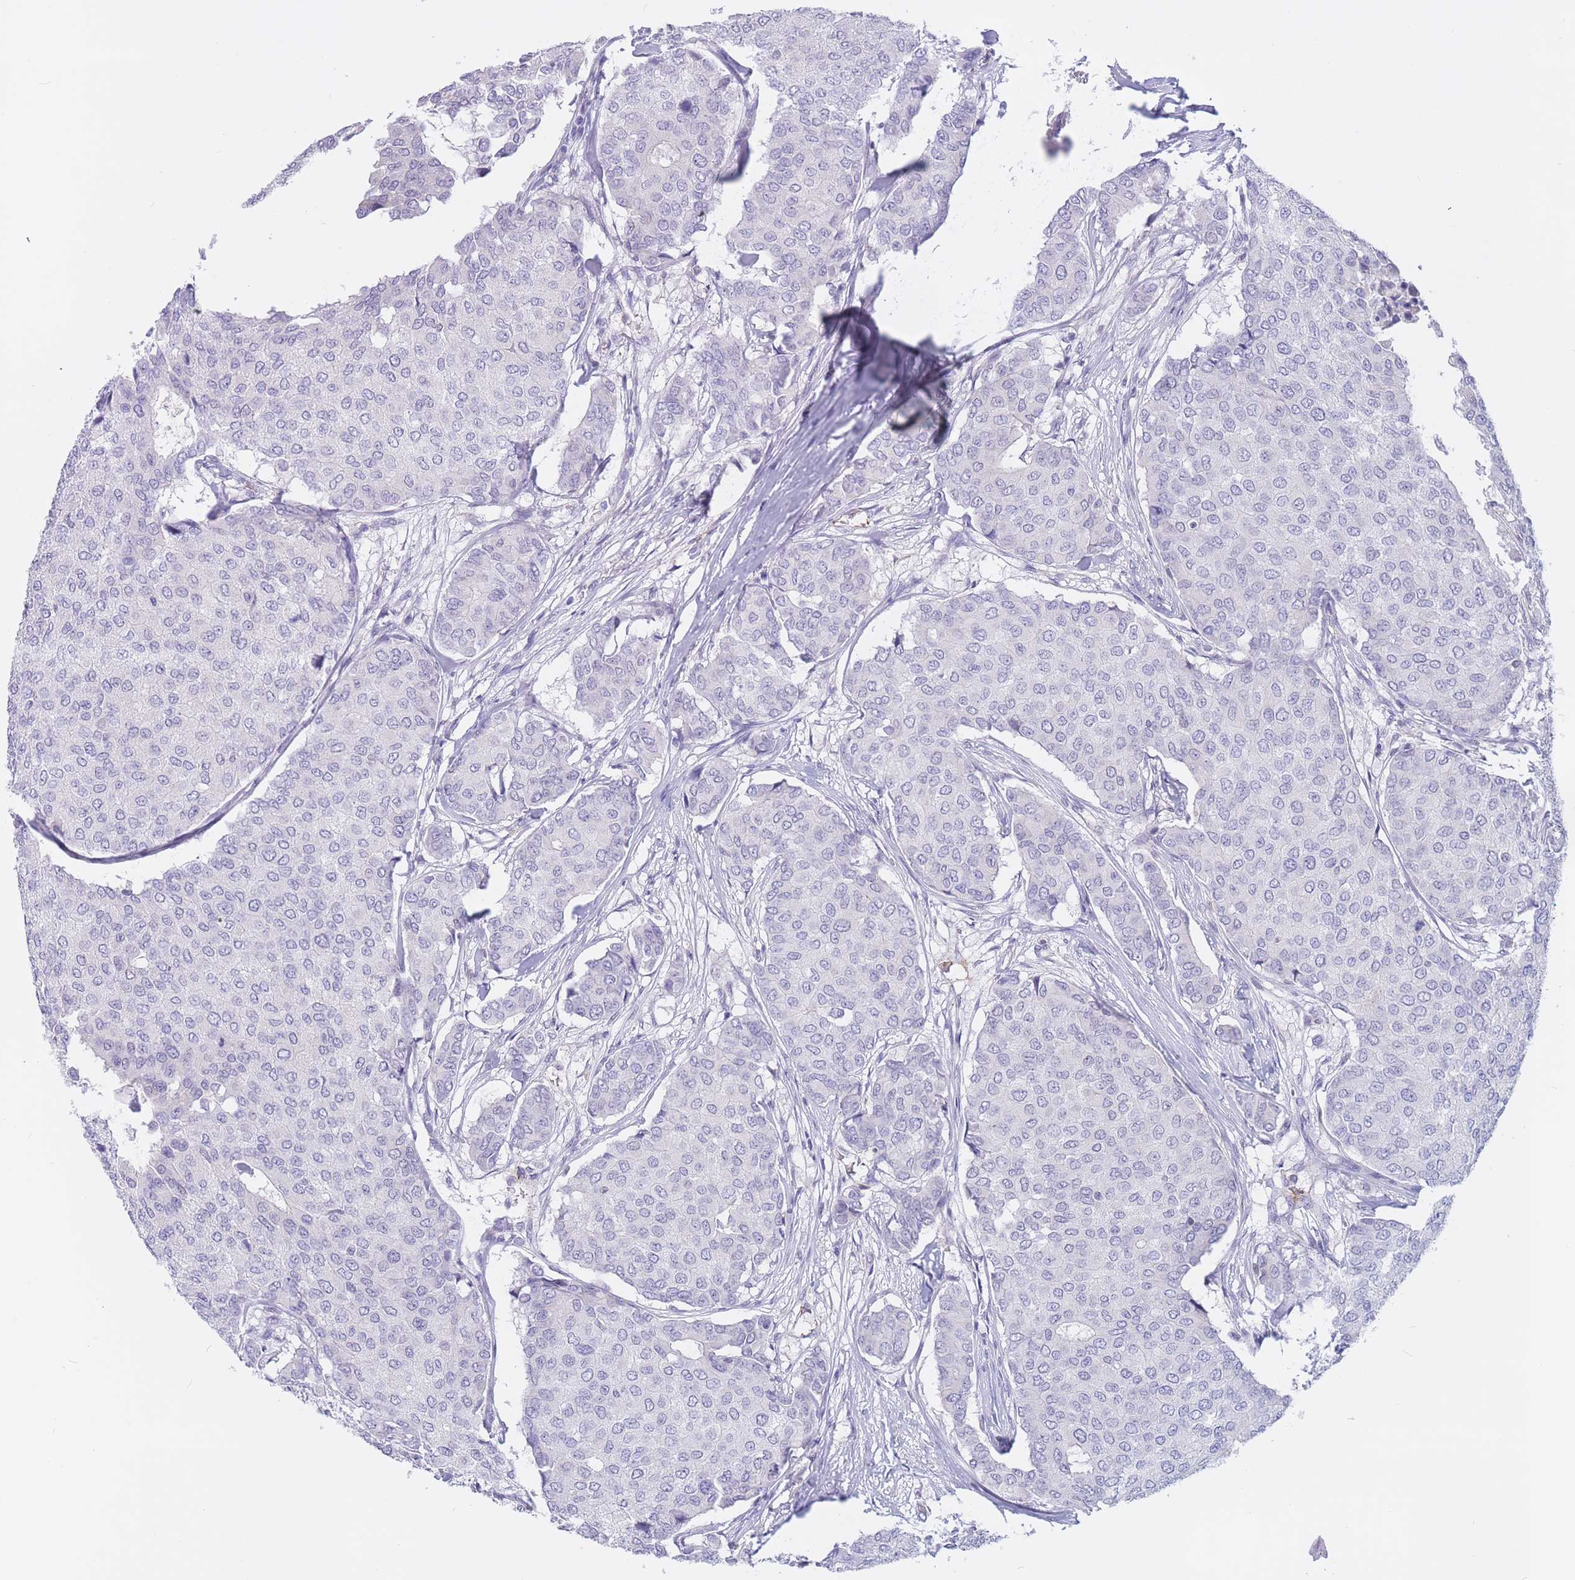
{"staining": {"intensity": "negative", "quantity": "none", "location": "none"}, "tissue": "breast cancer", "cell_type": "Tumor cells", "image_type": "cancer", "snomed": [{"axis": "morphology", "description": "Duct carcinoma"}, {"axis": "topography", "description": "Breast"}], "caption": "Immunohistochemistry (IHC) histopathology image of human breast invasive ductal carcinoma stained for a protein (brown), which exhibits no staining in tumor cells. (Stains: DAB (3,3'-diaminobenzidine) immunohistochemistry with hematoxylin counter stain, Microscopy: brightfield microscopy at high magnification).", "gene": "BOP1", "patient": {"sex": "female", "age": 75}}